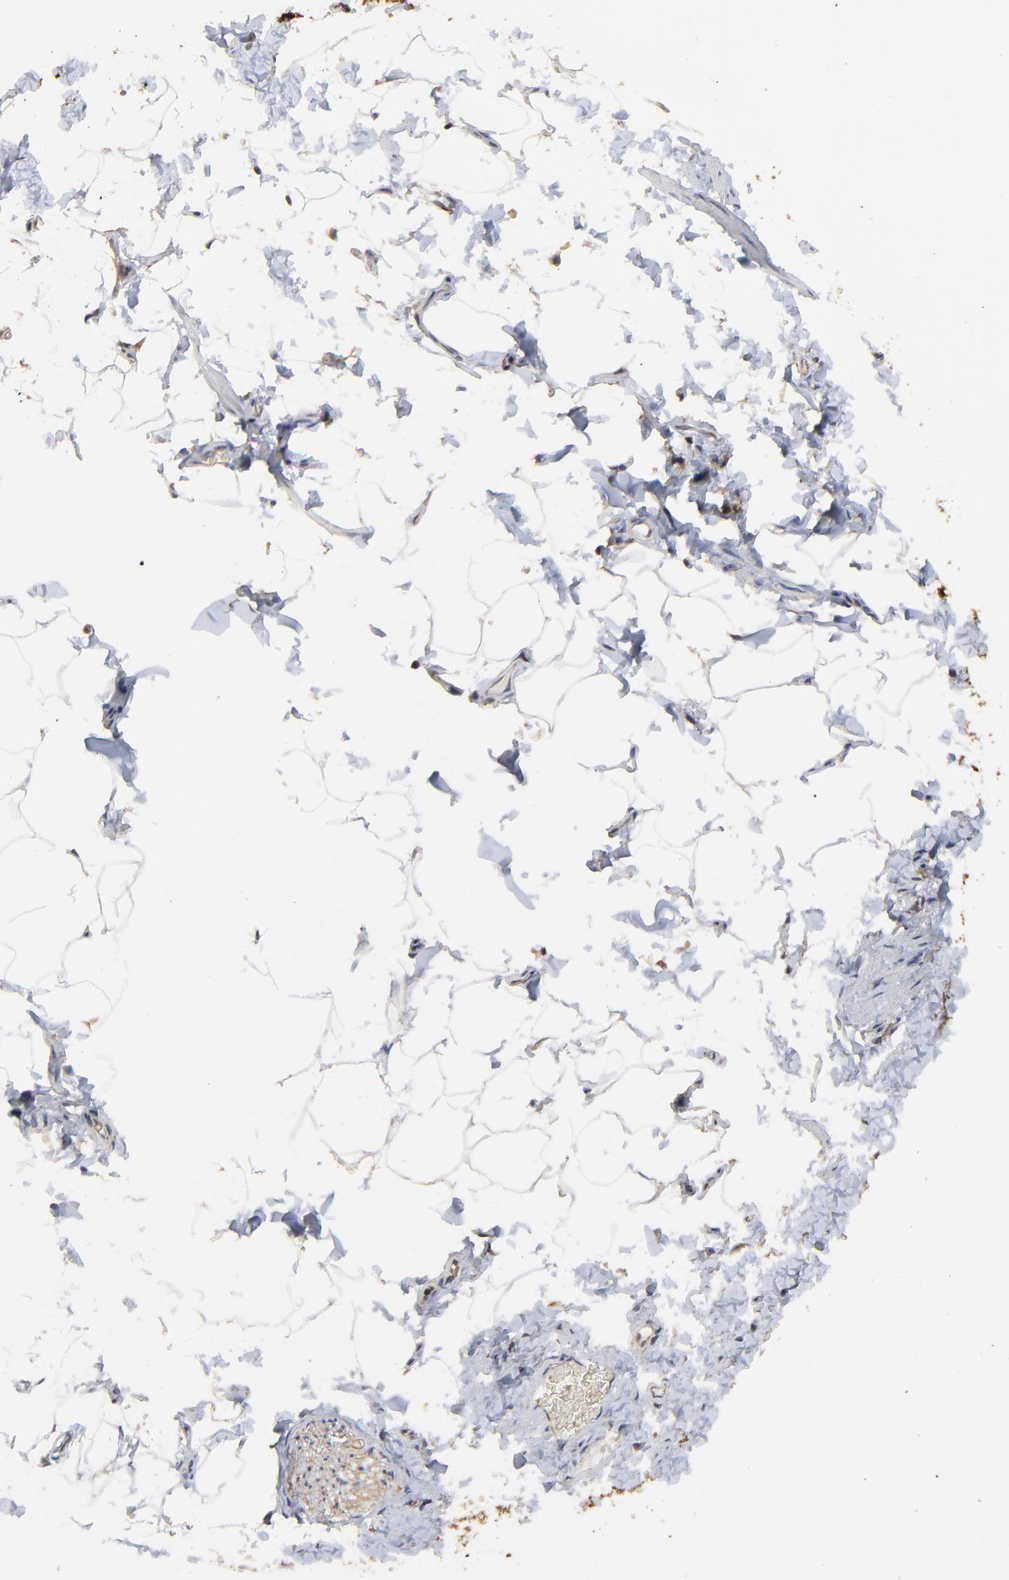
{"staining": {"intensity": "moderate", "quantity": "<25%", "location": "cytoplasmic/membranous"}, "tissue": "adipose tissue", "cell_type": "Adipocytes", "image_type": "normal", "snomed": [{"axis": "morphology", "description": "Normal tissue, NOS"}, {"axis": "topography", "description": "Vascular tissue"}], "caption": "Adipose tissue stained for a protein (brown) shows moderate cytoplasmic/membranous positive staining in approximately <25% of adipocytes.", "gene": "ARMT1", "patient": {"sex": "male", "age": 41}}